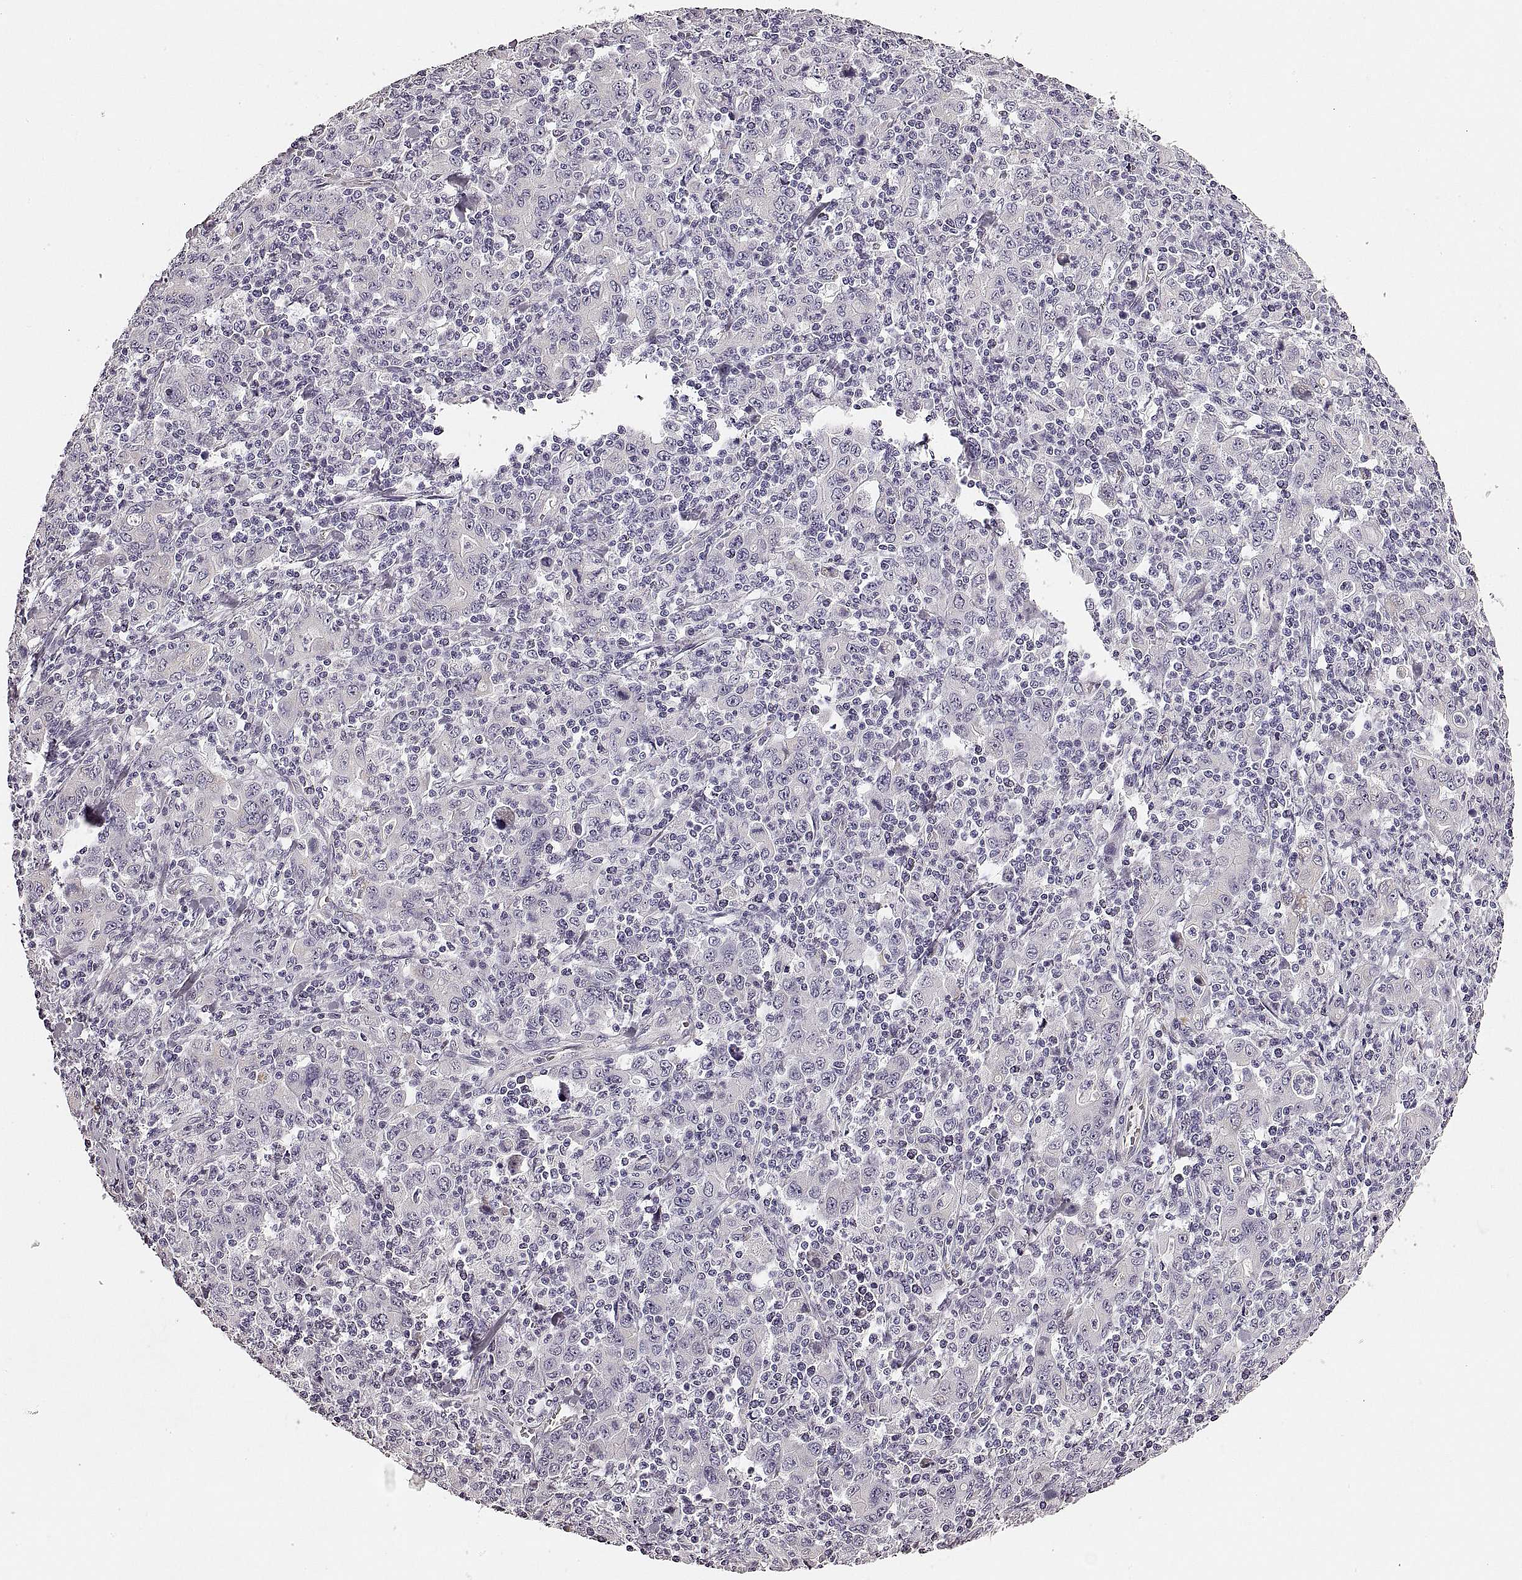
{"staining": {"intensity": "negative", "quantity": "none", "location": "none"}, "tissue": "stomach cancer", "cell_type": "Tumor cells", "image_type": "cancer", "snomed": [{"axis": "morphology", "description": "Adenocarcinoma, NOS"}, {"axis": "topography", "description": "Stomach, upper"}], "caption": "High magnification brightfield microscopy of adenocarcinoma (stomach) stained with DAB (brown) and counterstained with hematoxylin (blue): tumor cells show no significant positivity.", "gene": "RDH13", "patient": {"sex": "male", "age": 69}}